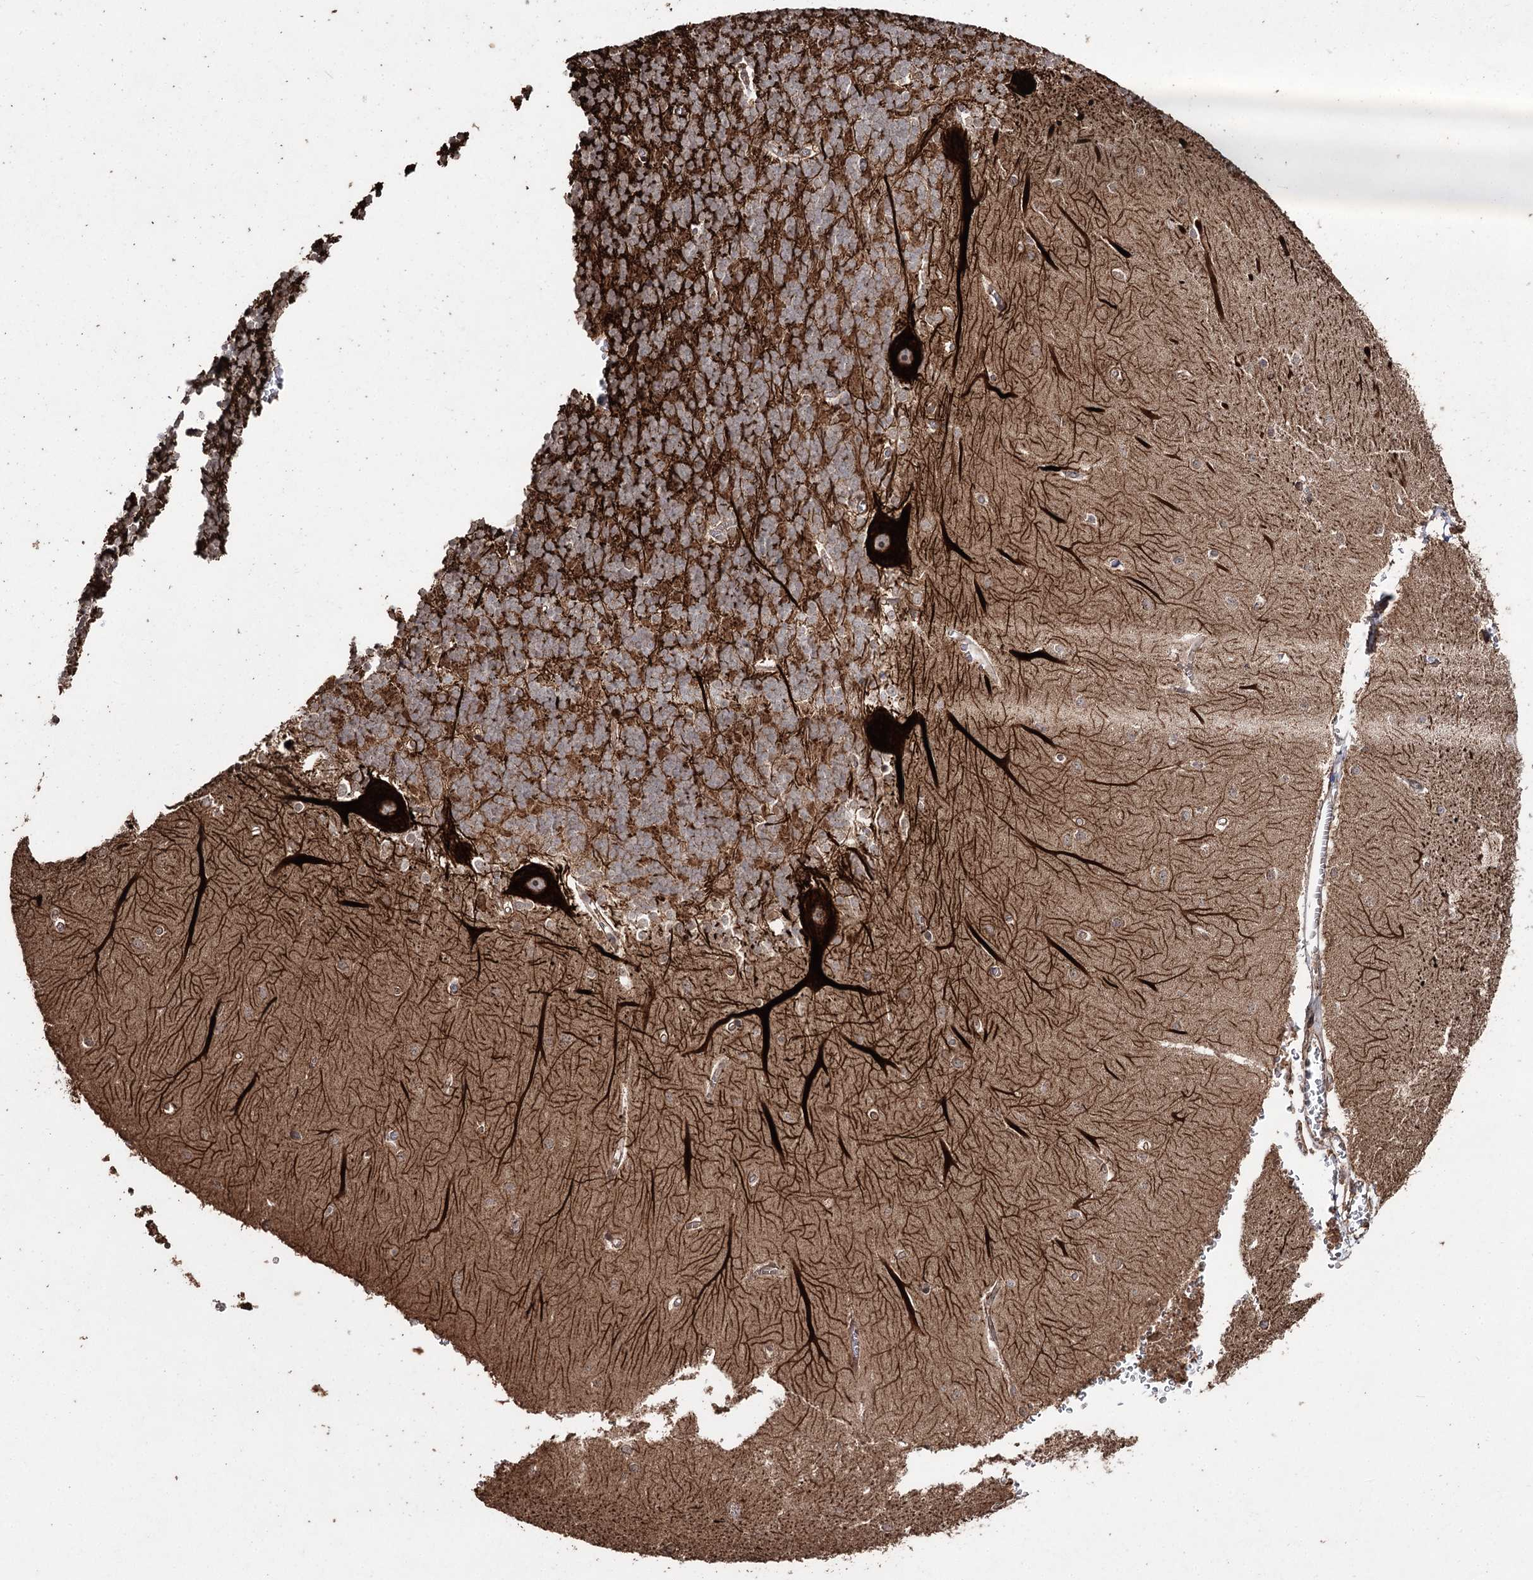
{"staining": {"intensity": "strong", "quantity": "25%-75%", "location": "cytoplasmic/membranous"}, "tissue": "cerebellum", "cell_type": "Cells in granular layer", "image_type": "normal", "snomed": [{"axis": "morphology", "description": "Normal tissue, NOS"}, {"axis": "topography", "description": "Cerebellum"}], "caption": "A high amount of strong cytoplasmic/membranous staining is seen in approximately 25%-75% of cells in granular layer in benign cerebellum.", "gene": "SLF2", "patient": {"sex": "male", "age": 37}}